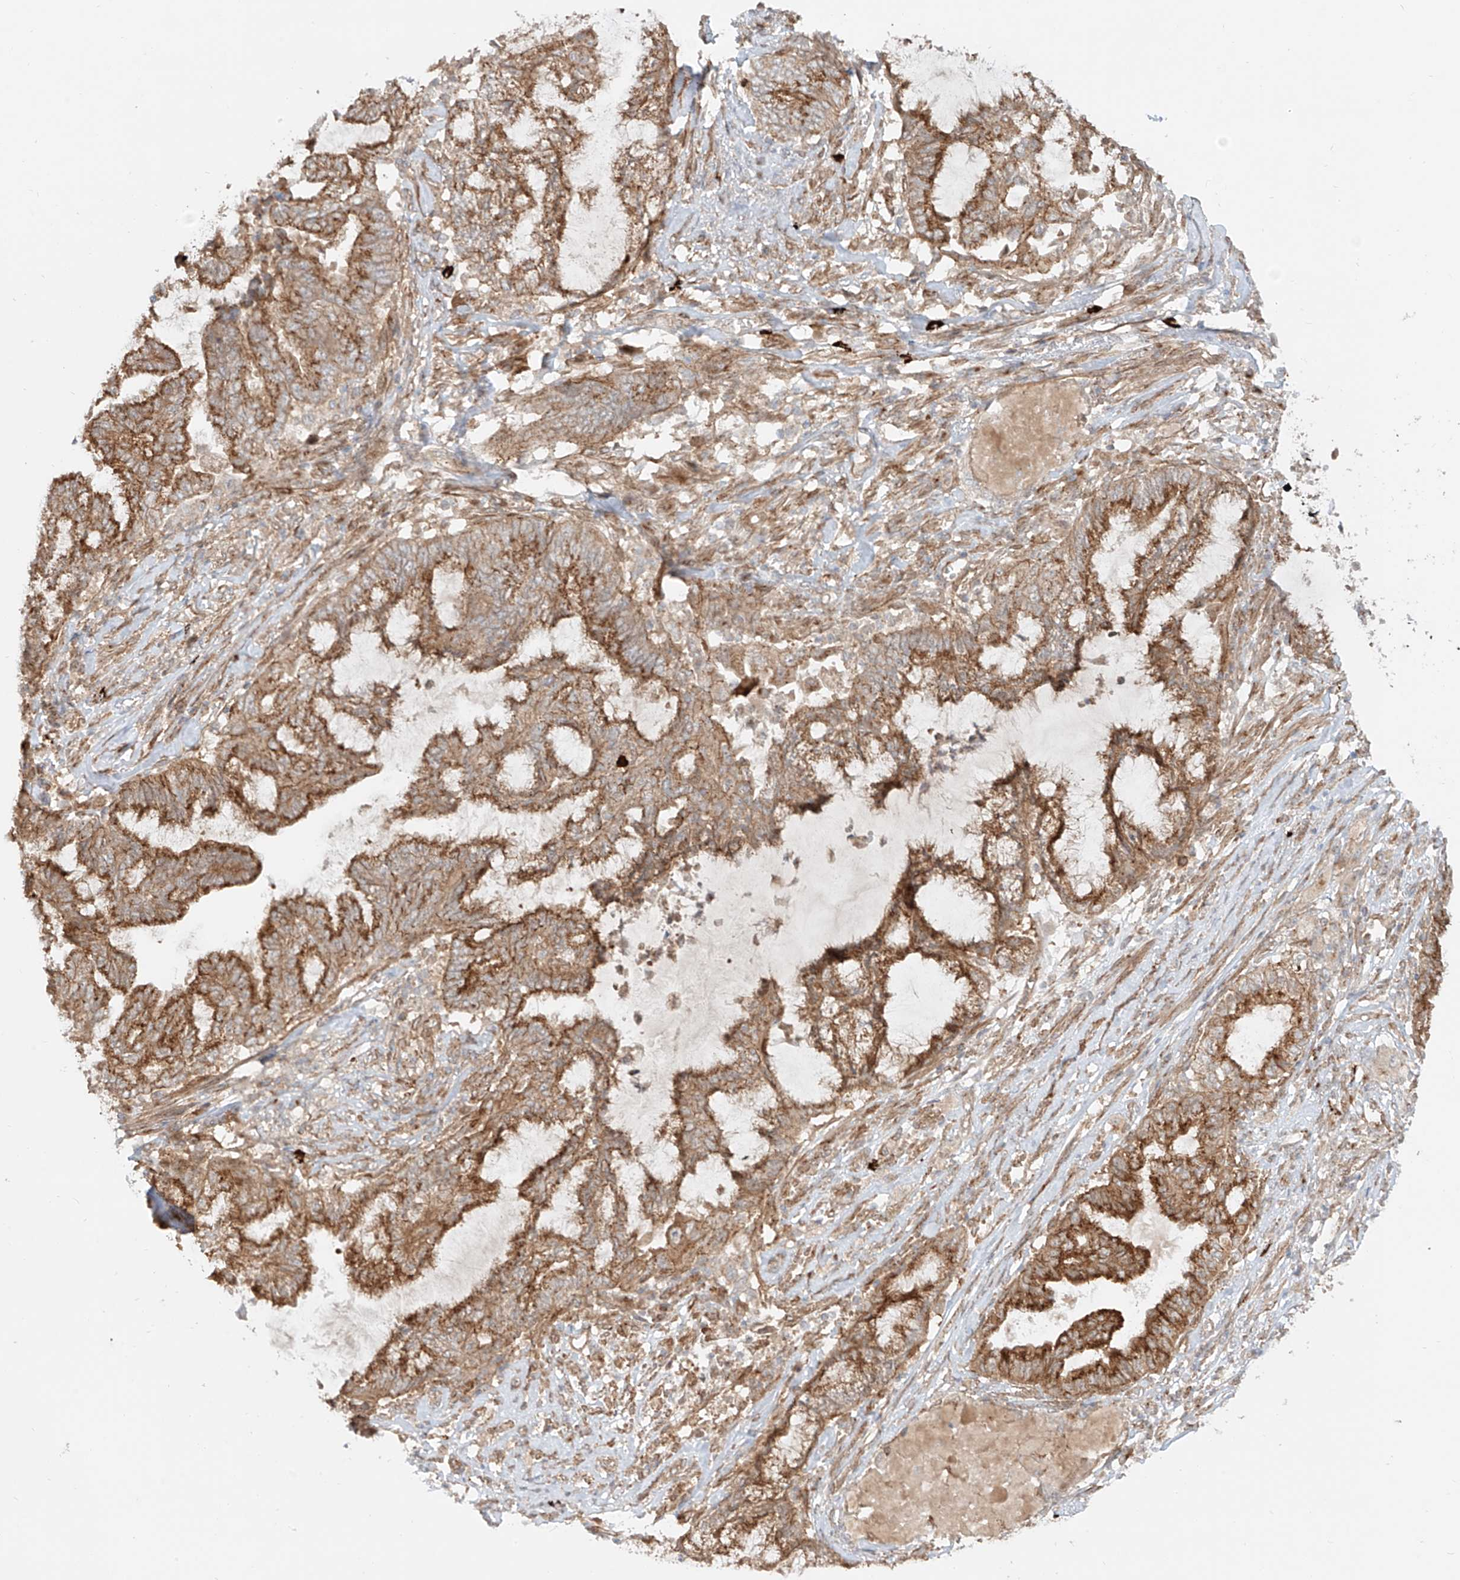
{"staining": {"intensity": "moderate", "quantity": ">75%", "location": "cytoplasmic/membranous"}, "tissue": "endometrial cancer", "cell_type": "Tumor cells", "image_type": "cancer", "snomed": [{"axis": "morphology", "description": "Adenocarcinoma, NOS"}, {"axis": "topography", "description": "Endometrium"}], "caption": "Immunohistochemical staining of human endometrial cancer reveals moderate cytoplasmic/membranous protein positivity in about >75% of tumor cells.", "gene": "ZNF287", "patient": {"sex": "female", "age": 86}}